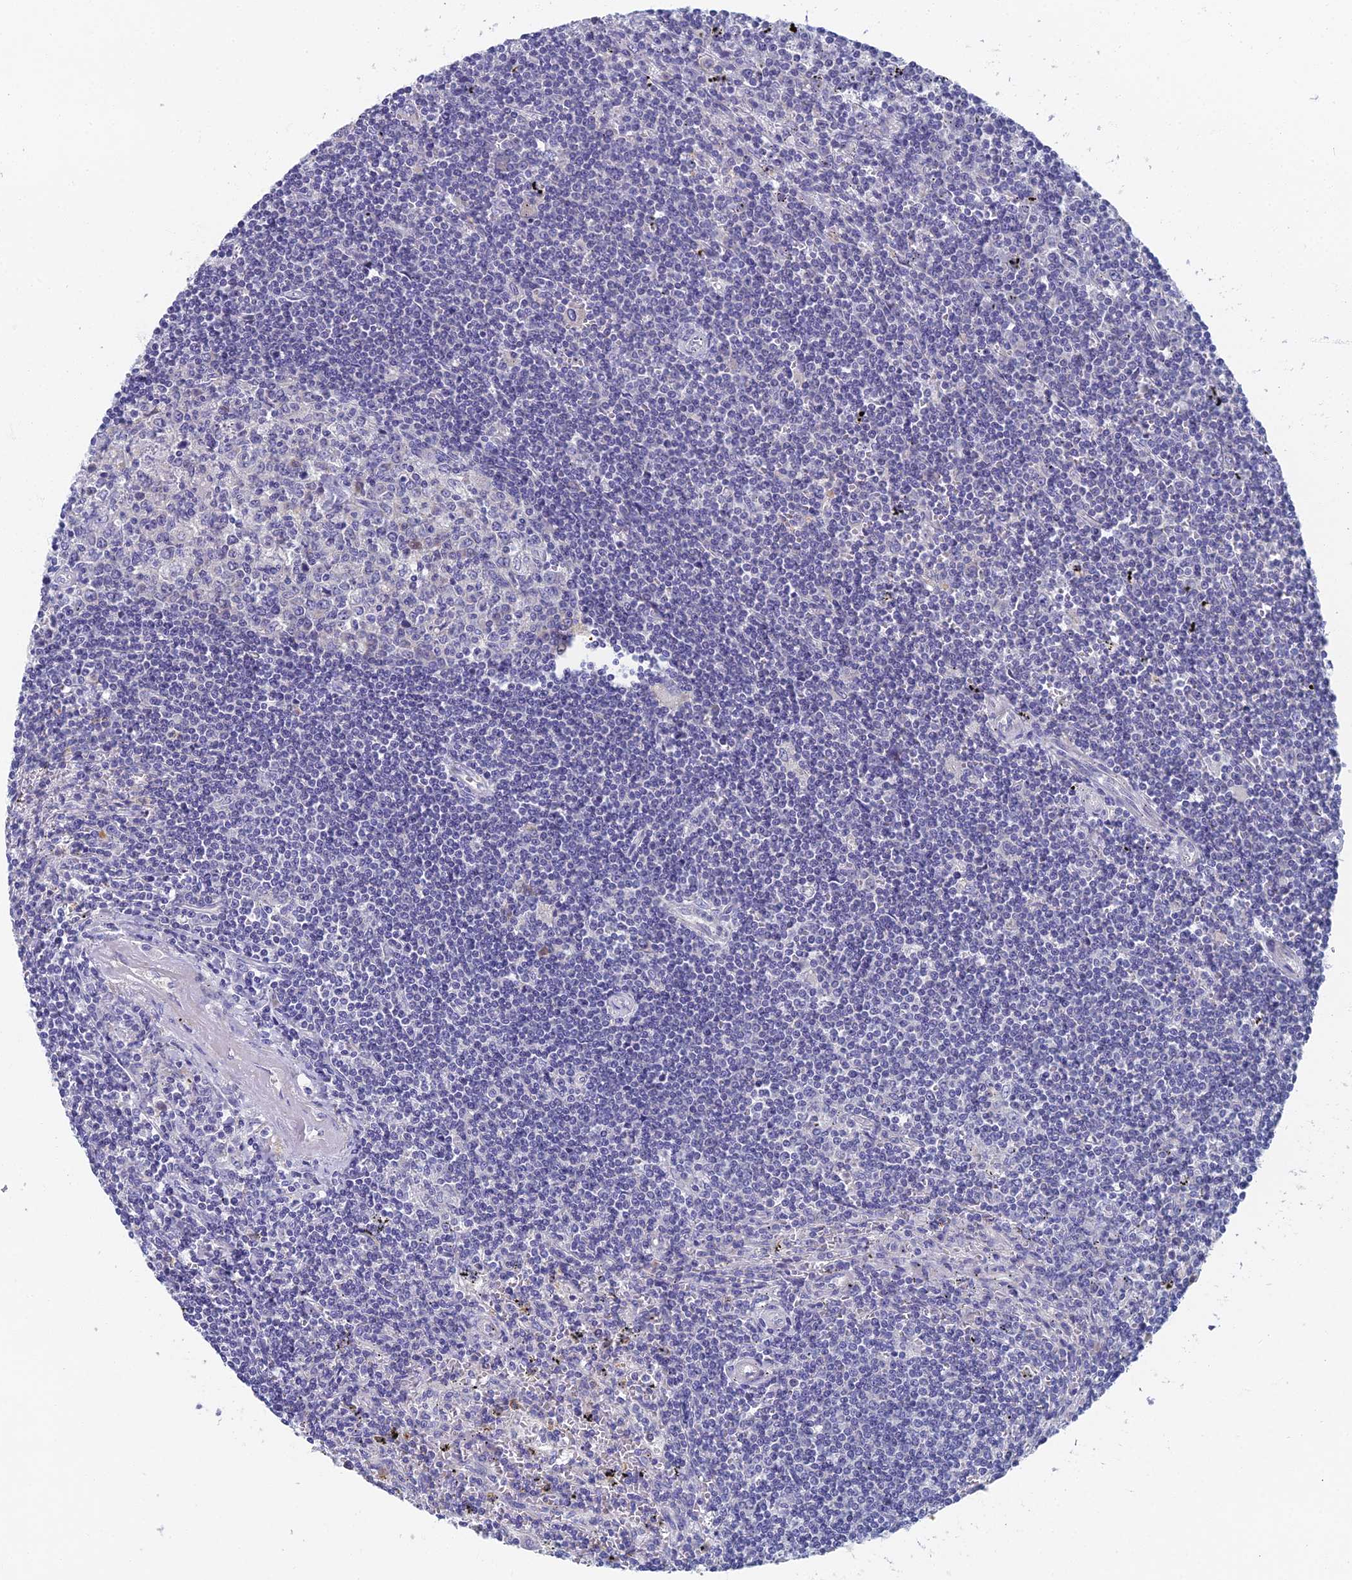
{"staining": {"intensity": "negative", "quantity": "none", "location": "none"}, "tissue": "lymphoma", "cell_type": "Tumor cells", "image_type": "cancer", "snomed": [{"axis": "morphology", "description": "Malignant lymphoma, non-Hodgkin's type, Low grade"}, {"axis": "topography", "description": "Spleen"}], "caption": "IHC image of lymphoma stained for a protein (brown), which exhibits no expression in tumor cells.", "gene": "SPIN4", "patient": {"sex": "male", "age": 76}}